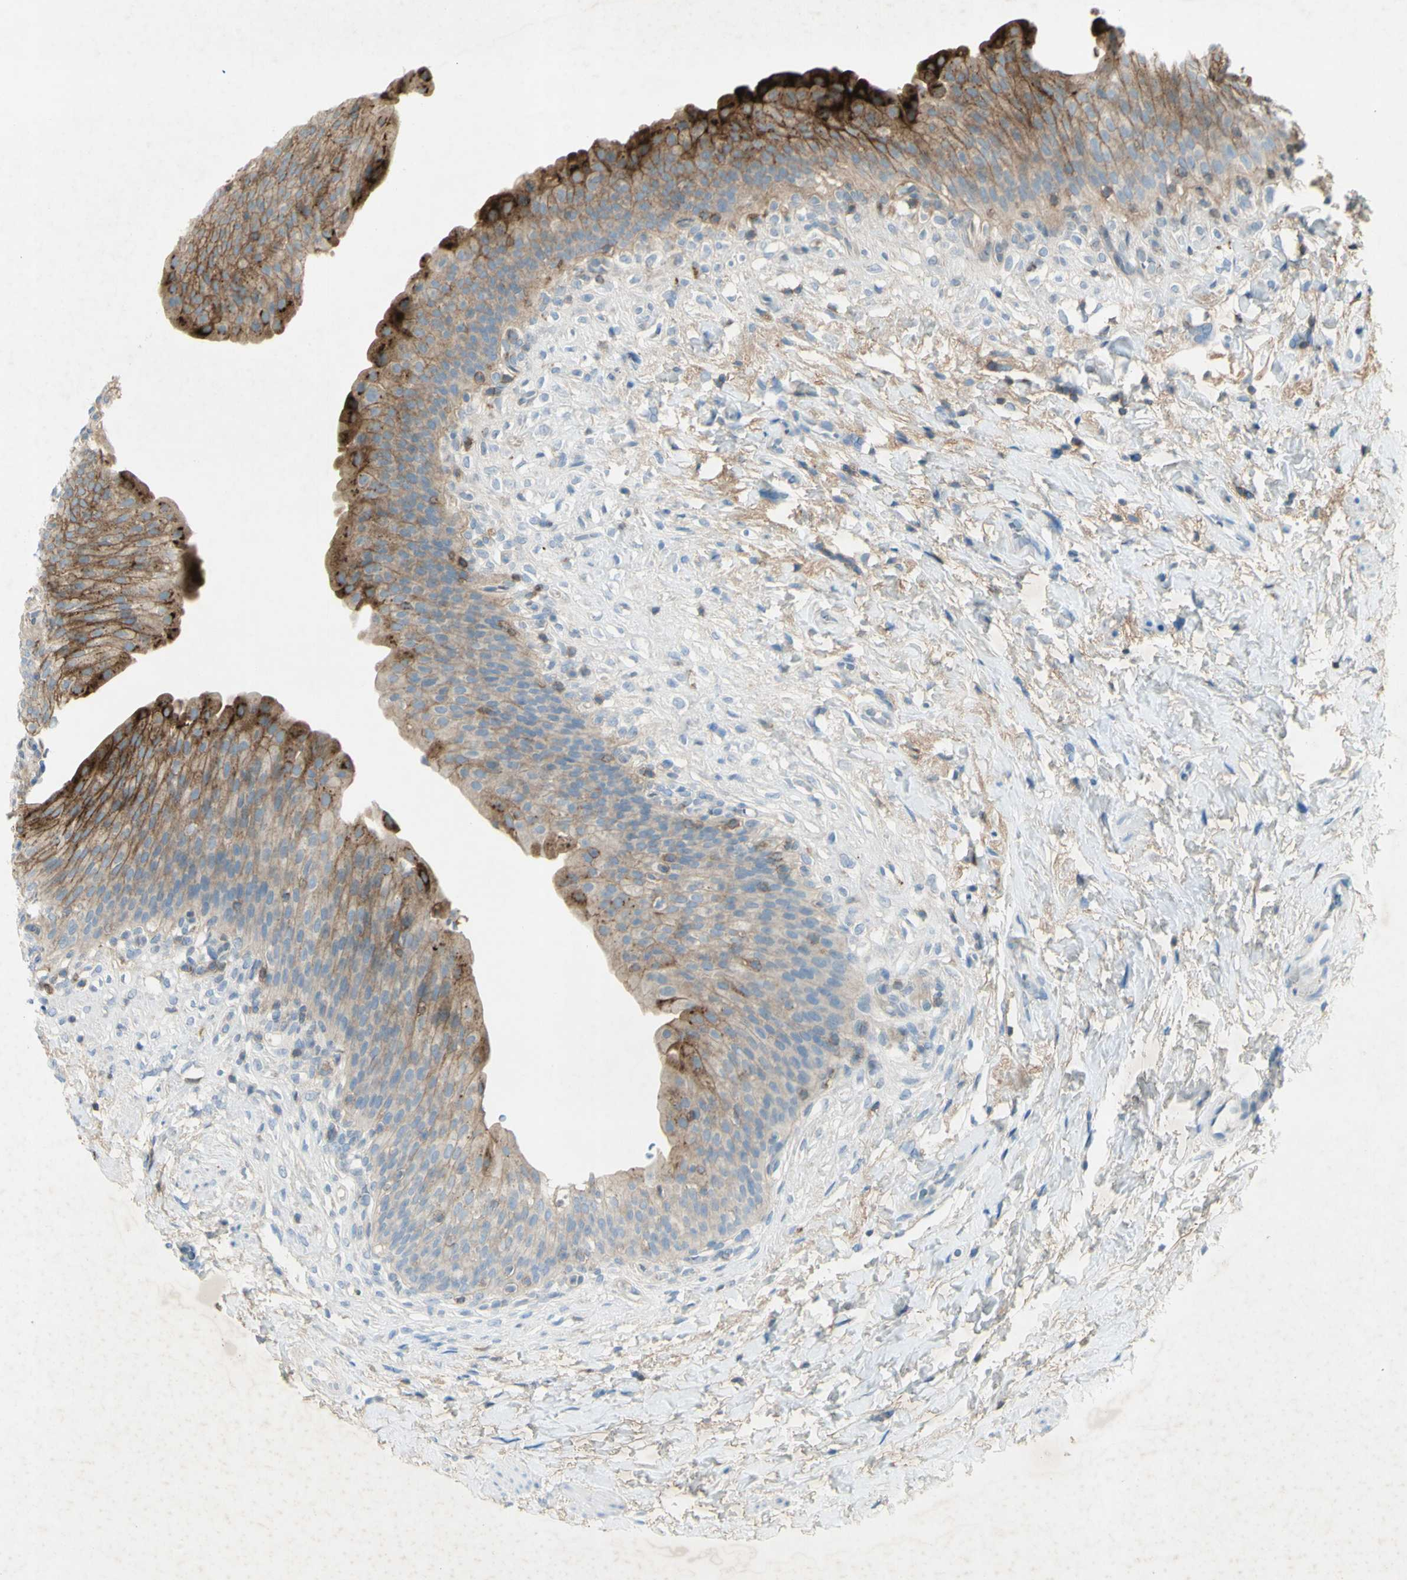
{"staining": {"intensity": "strong", "quantity": "<25%", "location": "cytoplasmic/membranous"}, "tissue": "urinary bladder", "cell_type": "Urothelial cells", "image_type": "normal", "snomed": [{"axis": "morphology", "description": "Normal tissue, NOS"}, {"axis": "topography", "description": "Urinary bladder"}], "caption": "This photomicrograph reveals immunohistochemistry staining of normal urinary bladder, with medium strong cytoplasmic/membranous staining in about <25% of urothelial cells.", "gene": "GDF15", "patient": {"sex": "female", "age": 79}}